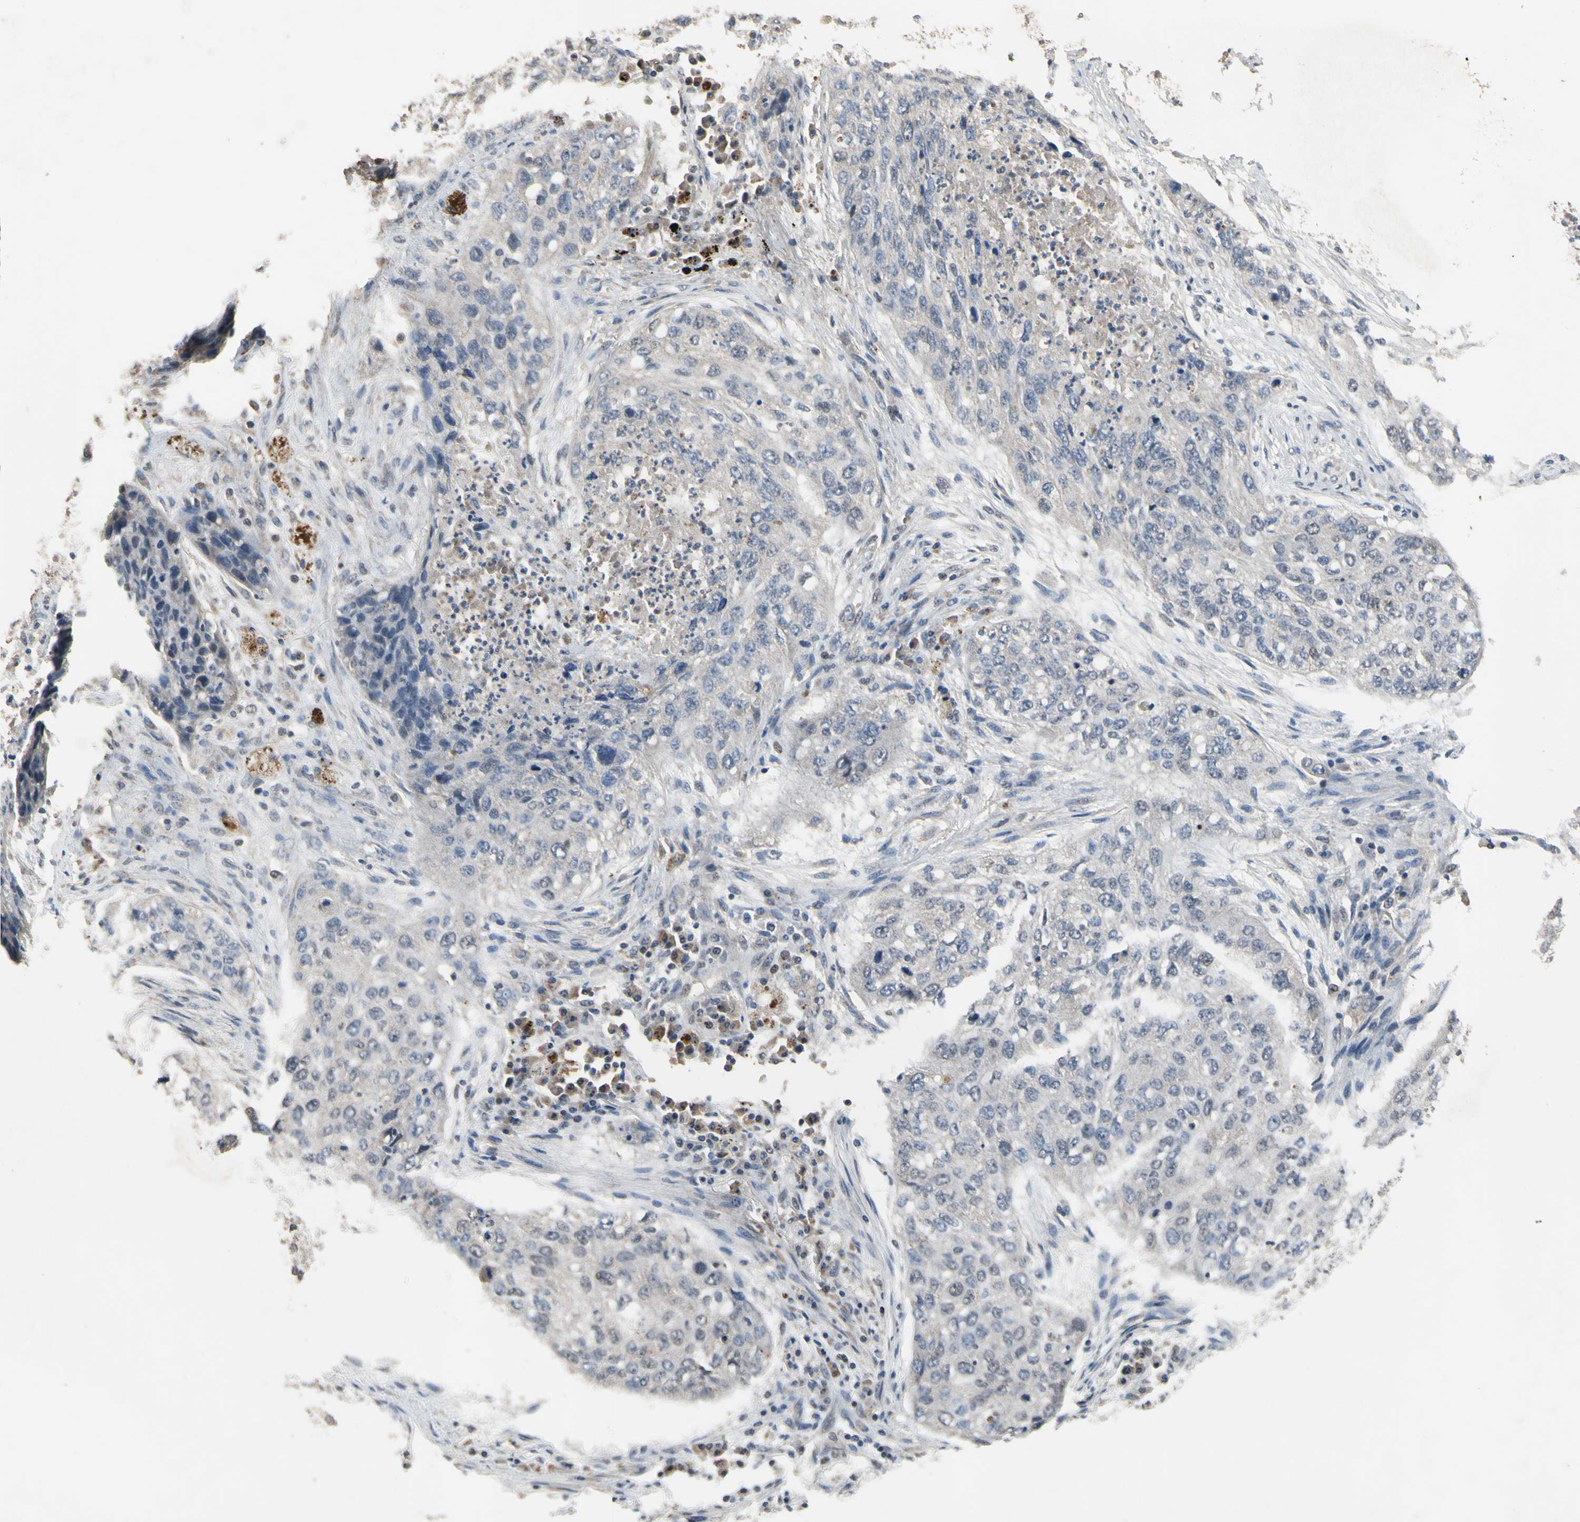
{"staining": {"intensity": "weak", "quantity": "<25%", "location": "cytoplasmic/membranous"}, "tissue": "lung cancer", "cell_type": "Tumor cells", "image_type": "cancer", "snomed": [{"axis": "morphology", "description": "Squamous cell carcinoma, NOS"}, {"axis": "topography", "description": "Lung"}], "caption": "A micrograph of human lung squamous cell carcinoma is negative for staining in tumor cells. (DAB IHC, high magnification).", "gene": "ZNF174", "patient": {"sex": "female", "age": 63}}